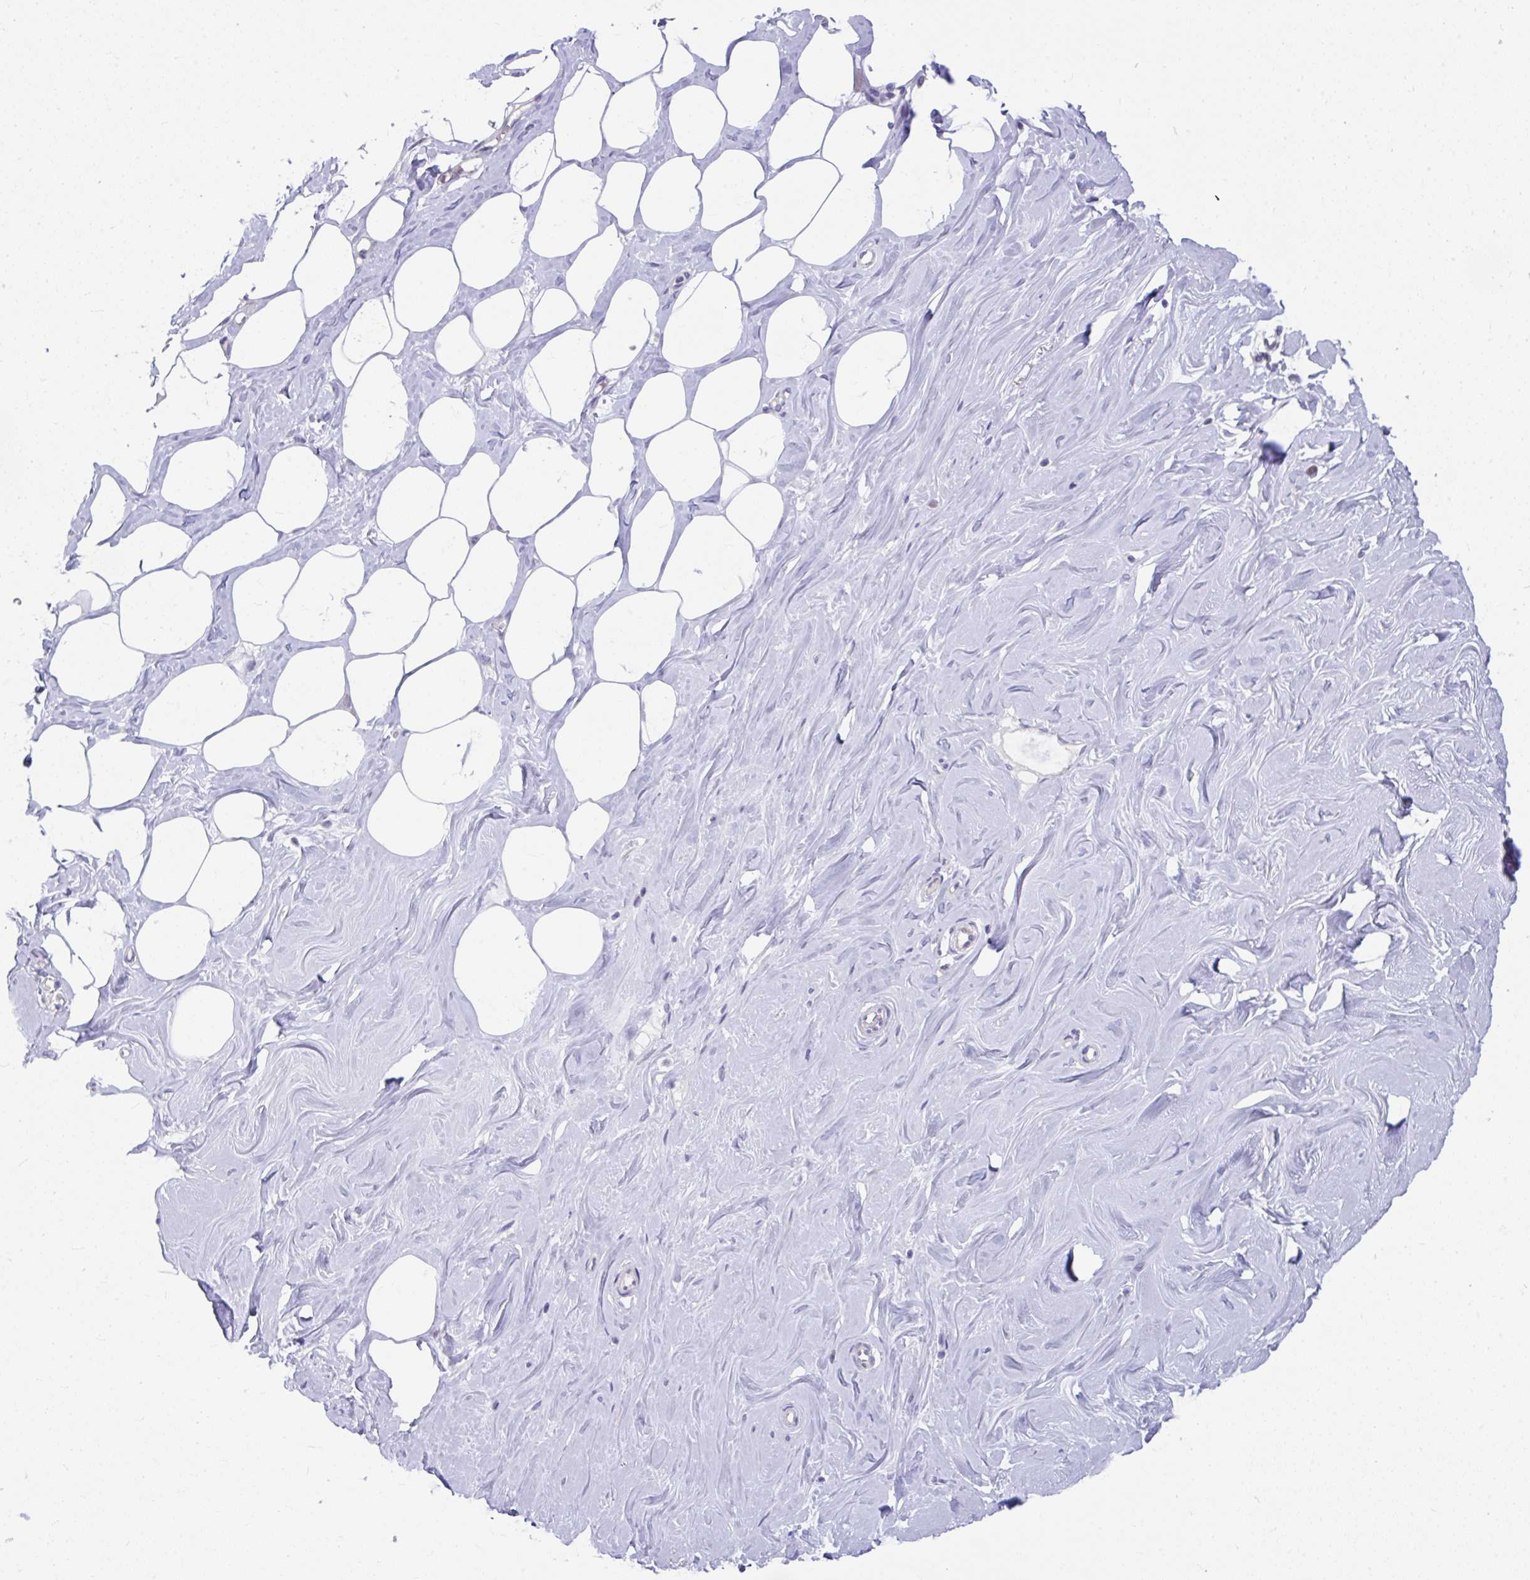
{"staining": {"intensity": "negative", "quantity": "none", "location": "none"}, "tissue": "breast", "cell_type": "Adipocytes", "image_type": "normal", "snomed": [{"axis": "morphology", "description": "Normal tissue, NOS"}, {"axis": "topography", "description": "Breast"}], "caption": "A high-resolution photomicrograph shows immunohistochemistry (IHC) staining of normal breast, which exhibits no significant positivity in adipocytes.", "gene": "PCDHB7", "patient": {"sex": "female", "age": 27}}